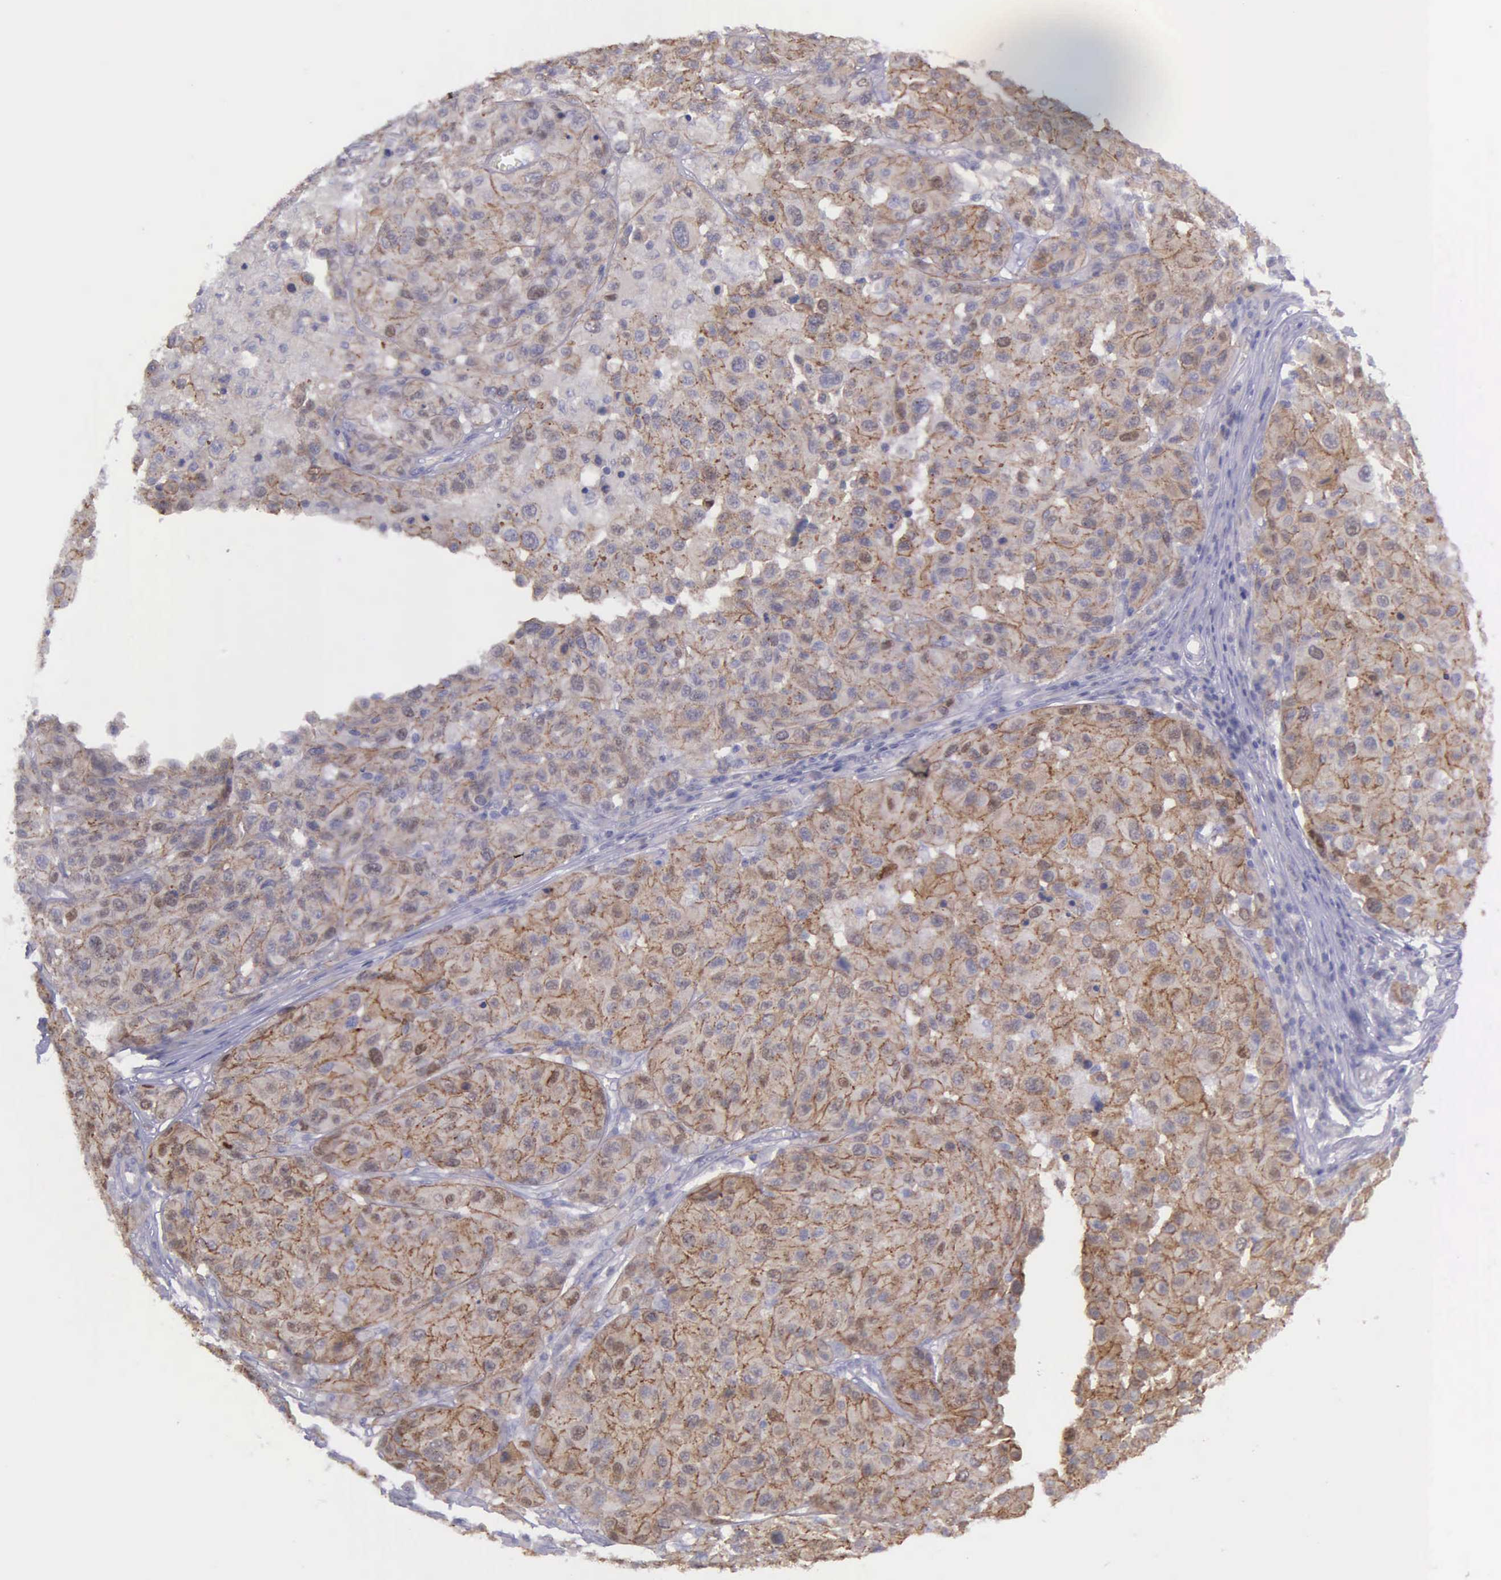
{"staining": {"intensity": "weak", "quantity": ">75%", "location": "cytoplasmic/membranous"}, "tissue": "melanoma", "cell_type": "Tumor cells", "image_type": "cancer", "snomed": [{"axis": "morphology", "description": "Malignant melanoma, NOS"}, {"axis": "topography", "description": "Skin"}], "caption": "IHC histopathology image of human malignant melanoma stained for a protein (brown), which displays low levels of weak cytoplasmic/membranous positivity in approximately >75% of tumor cells.", "gene": "MICAL3", "patient": {"sex": "female", "age": 77}}